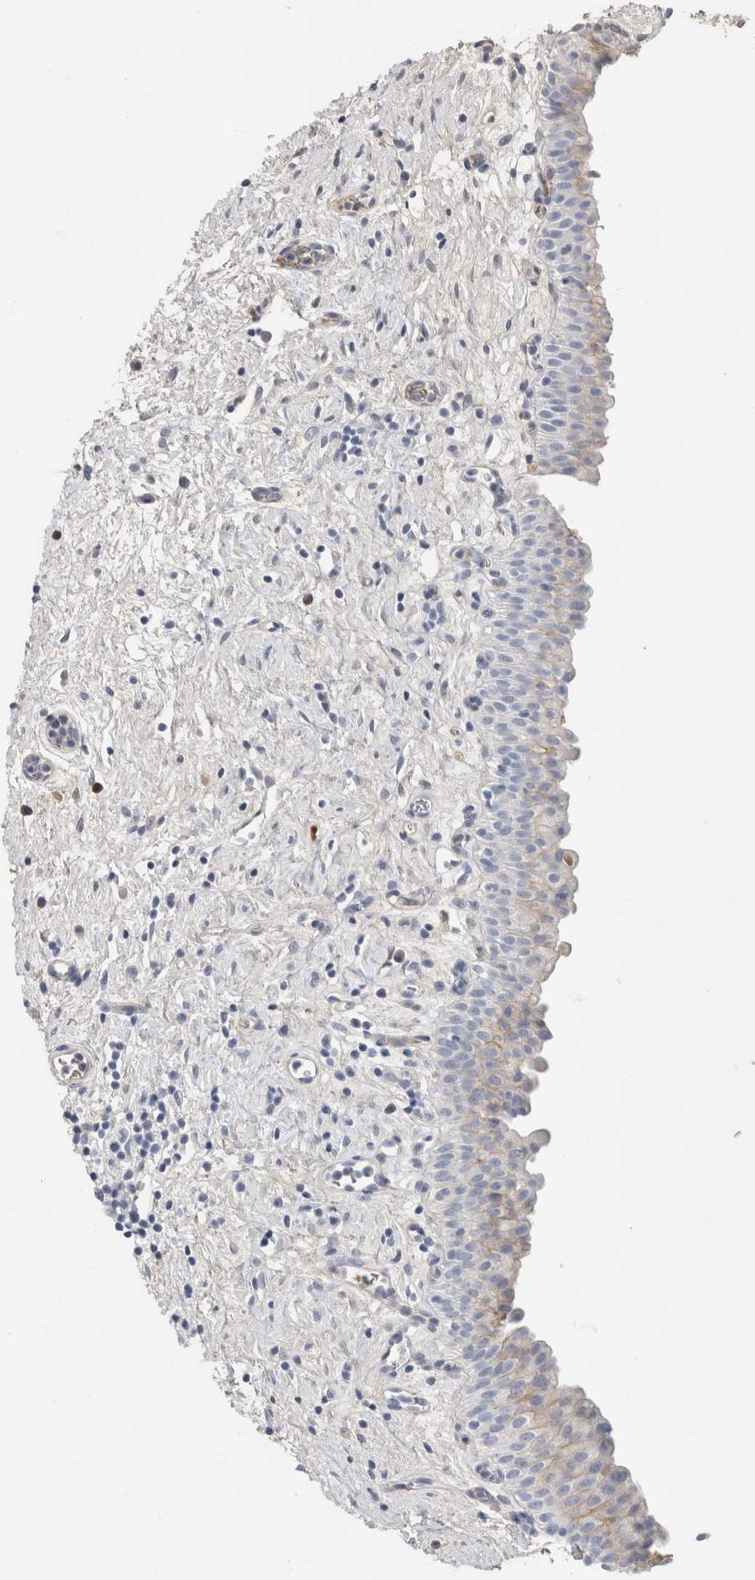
{"staining": {"intensity": "weak", "quantity": "<25%", "location": "cytoplasmic/membranous"}, "tissue": "urinary bladder", "cell_type": "Urothelial cells", "image_type": "normal", "snomed": [{"axis": "morphology", "description": "Normal tissue, NOS"}, {"axis": "topography", "description": "Urinary bladder"}], "caption": "Photomicrograph shows no protein staining in urothelial cells of unremarkable urinary bladder.", "gene": "SCGB1A1", "patient": {"sex": "male", "age": 82}}